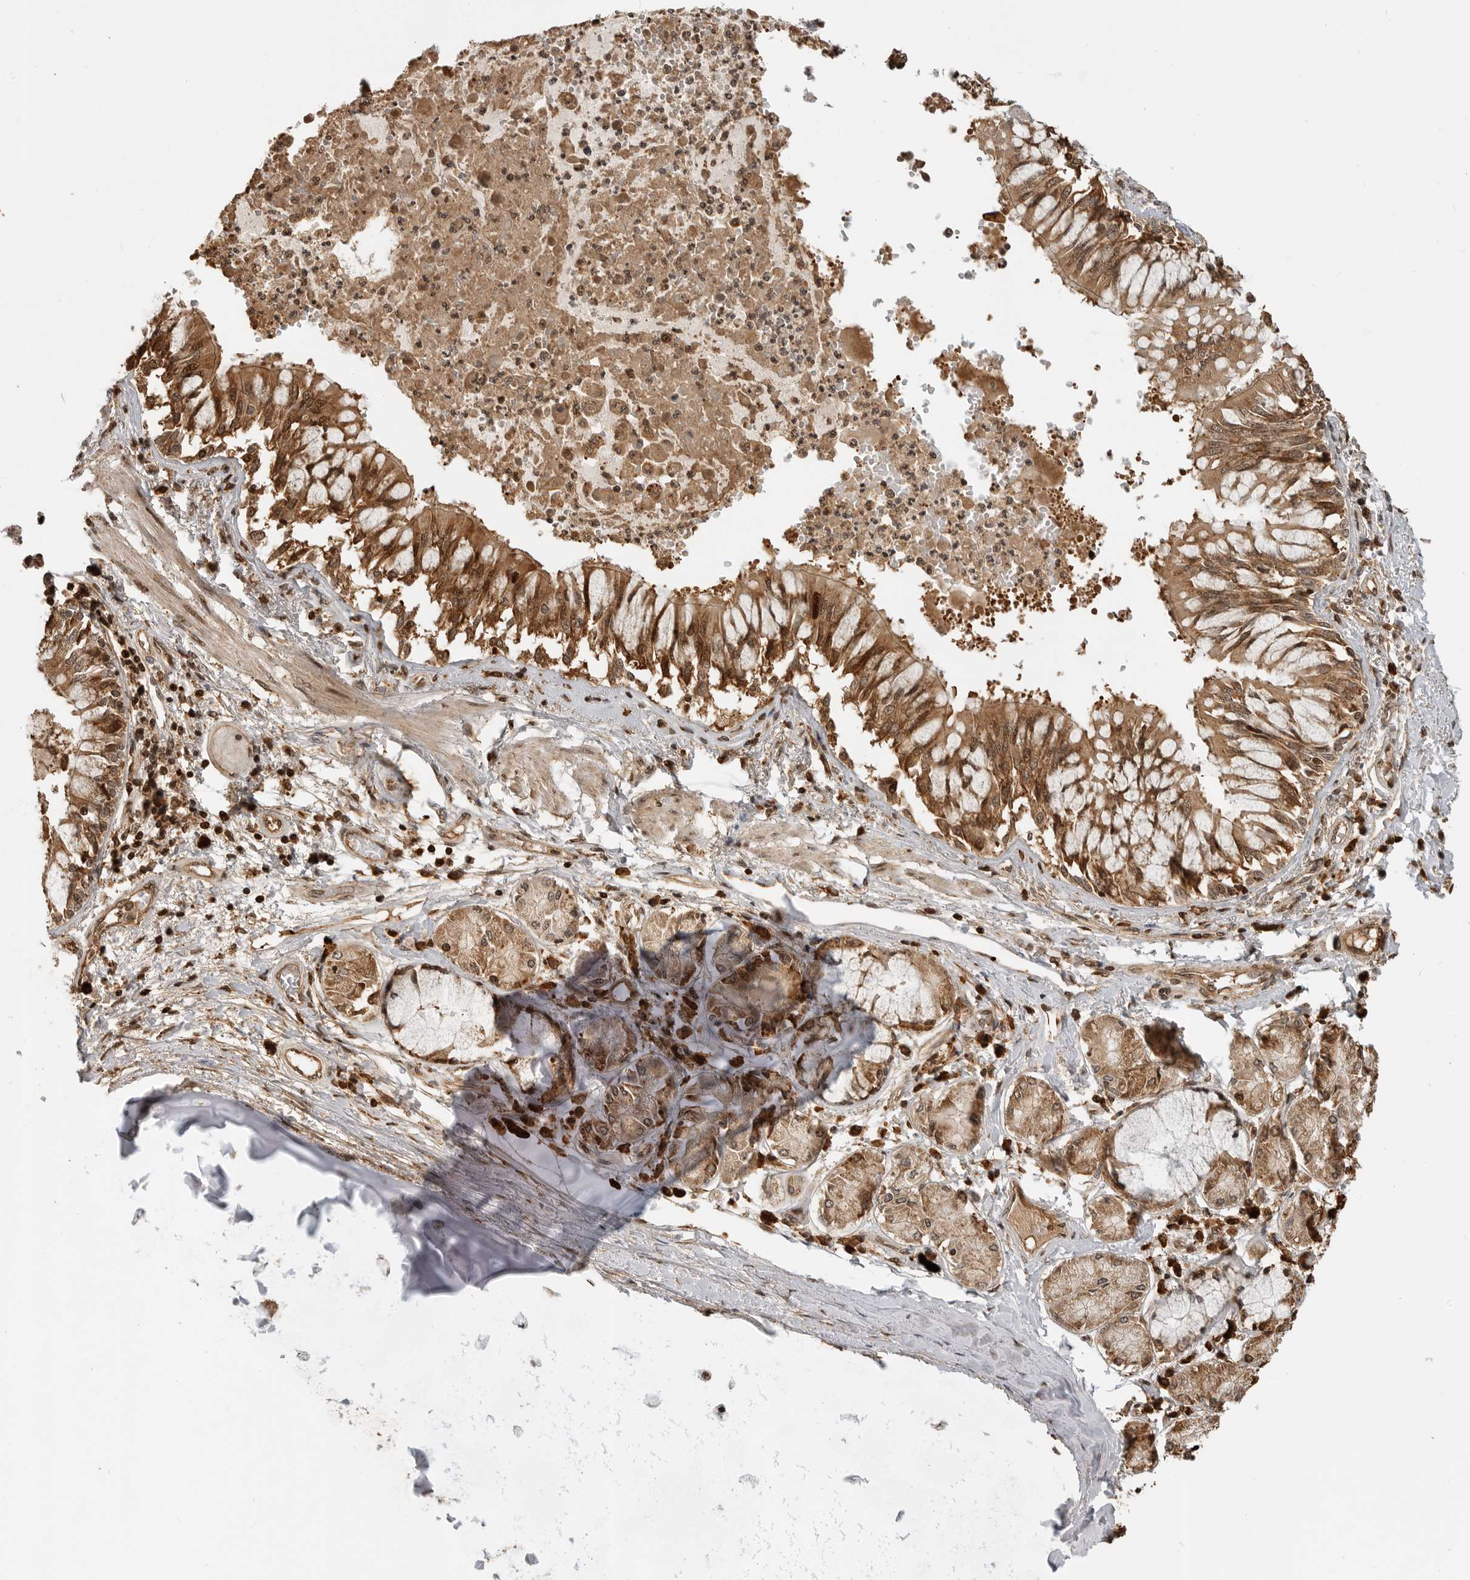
{"staining": {"intensity": "strong", "quantity": ">75%", "location": "cytoplasmic/membranous,nuclear"}, "tissue": "bronchus", "cell_type": "Respiratory epithelial cells", "image_type": "normal", "snomed": [{"axis": "morphology", "description": "Normal tissue, NOS"}, {"axis": "topography", "description": "Cartilage tissue"}, {"axis": "topography", "description": "Bronchus"}, {"axis": "topography", "description": "Lung"}], "caption": "About >75% of respiratory epithelial cells in normal human bronchus reveal strong cytoplasmic/membranous,nuclear protein expression as visualized by brown immunohistochemical staining.", "gene": "BMP2K", "patient": {"sex": "female", "age": 49}}